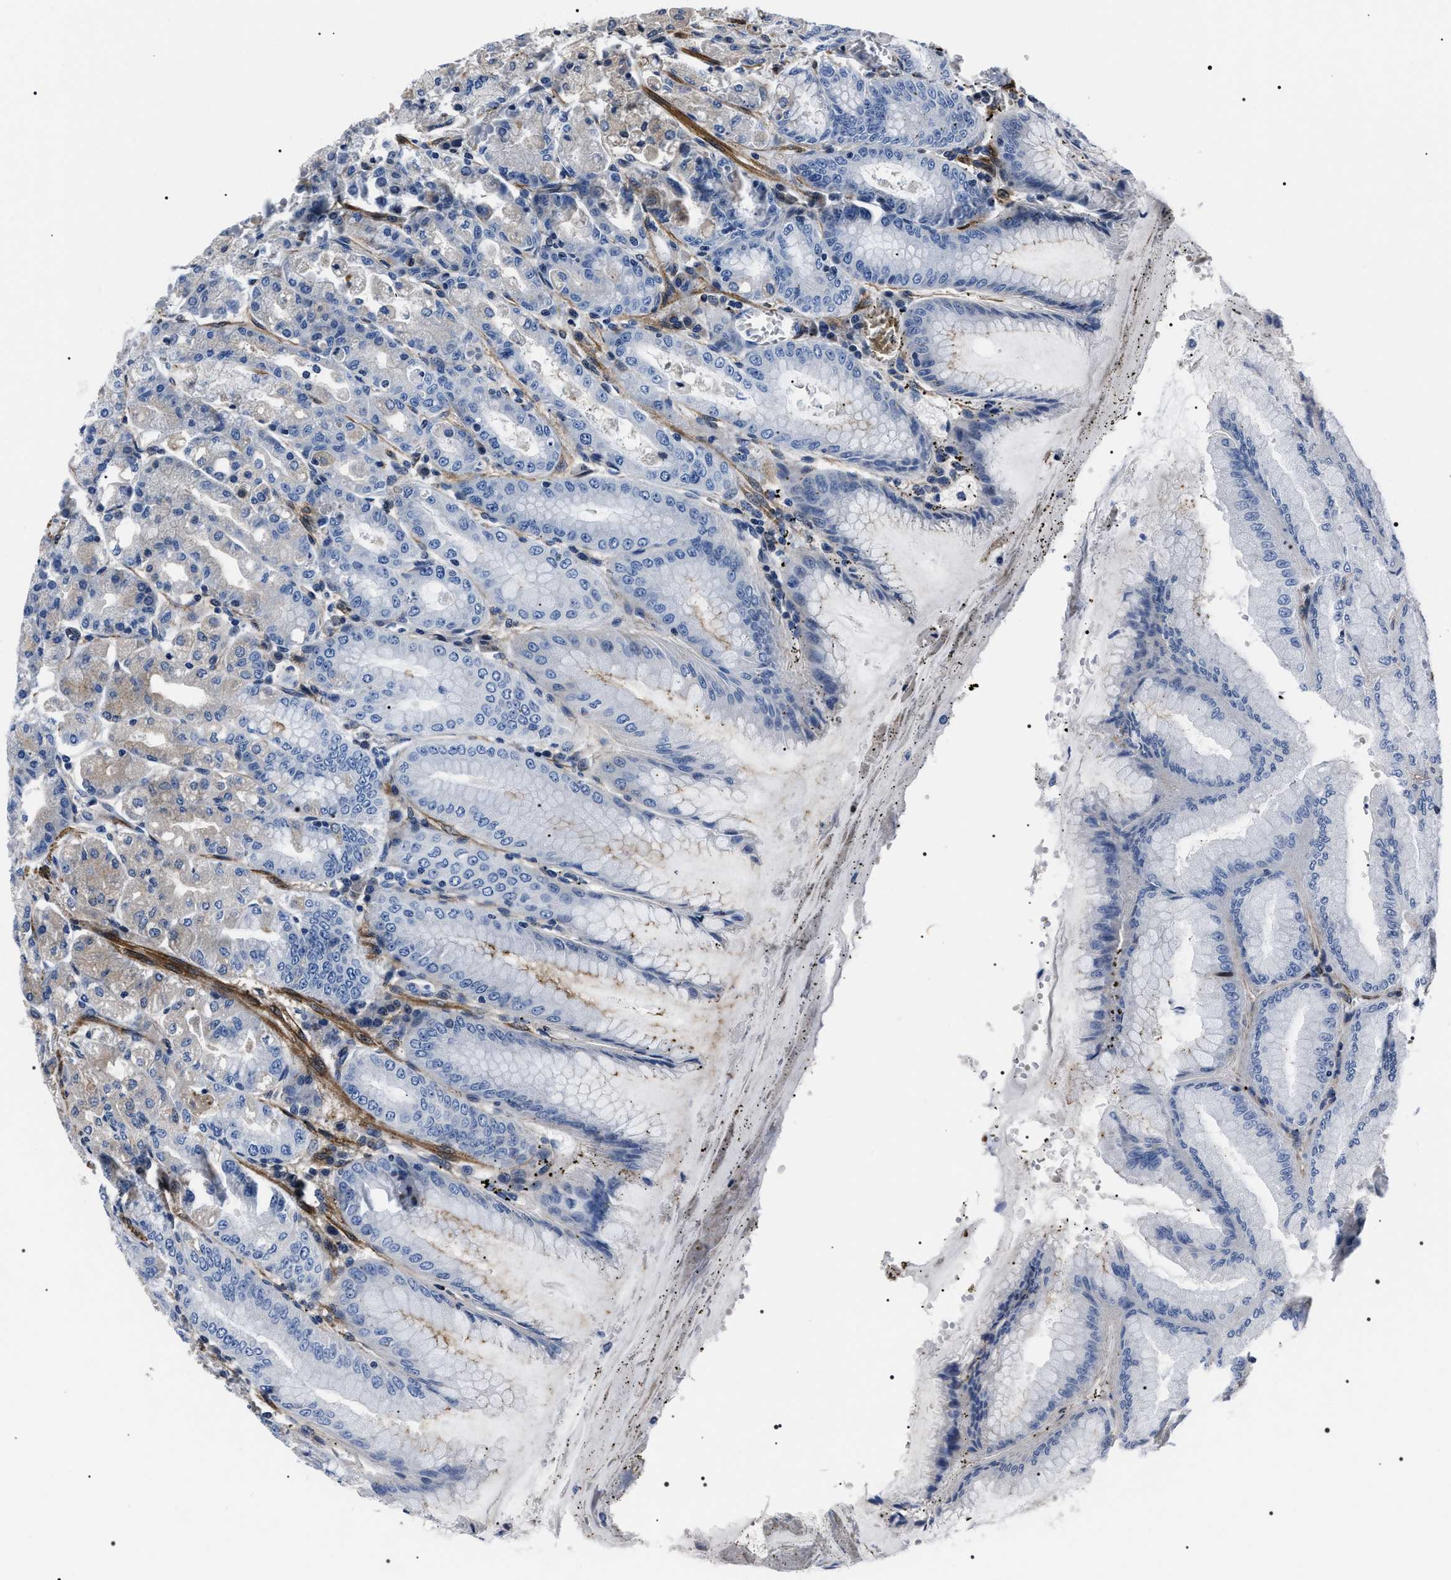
{"staining": {"intensity": "weak", "quantity": "<25%", "location": "cytoplasmic/membranous"}, "tissue": "stomach", "cell_type": "Glandular cells", "image_type": "normal", "snomed": [{"axis": "morphology", "description": "Normal tissue, NOS"}, {"axis": "topography", "description": "Stomach, lower"}], "caption": "This is a micrograph of IHC staining of unremarkable stomach, which shows no positivity in glandular cells. (DAB immunohistochemistry visualized using brightfield microscopy, high magnification).", "gene": "BAG2", "patient": {"sex": "male", "age": 71}}